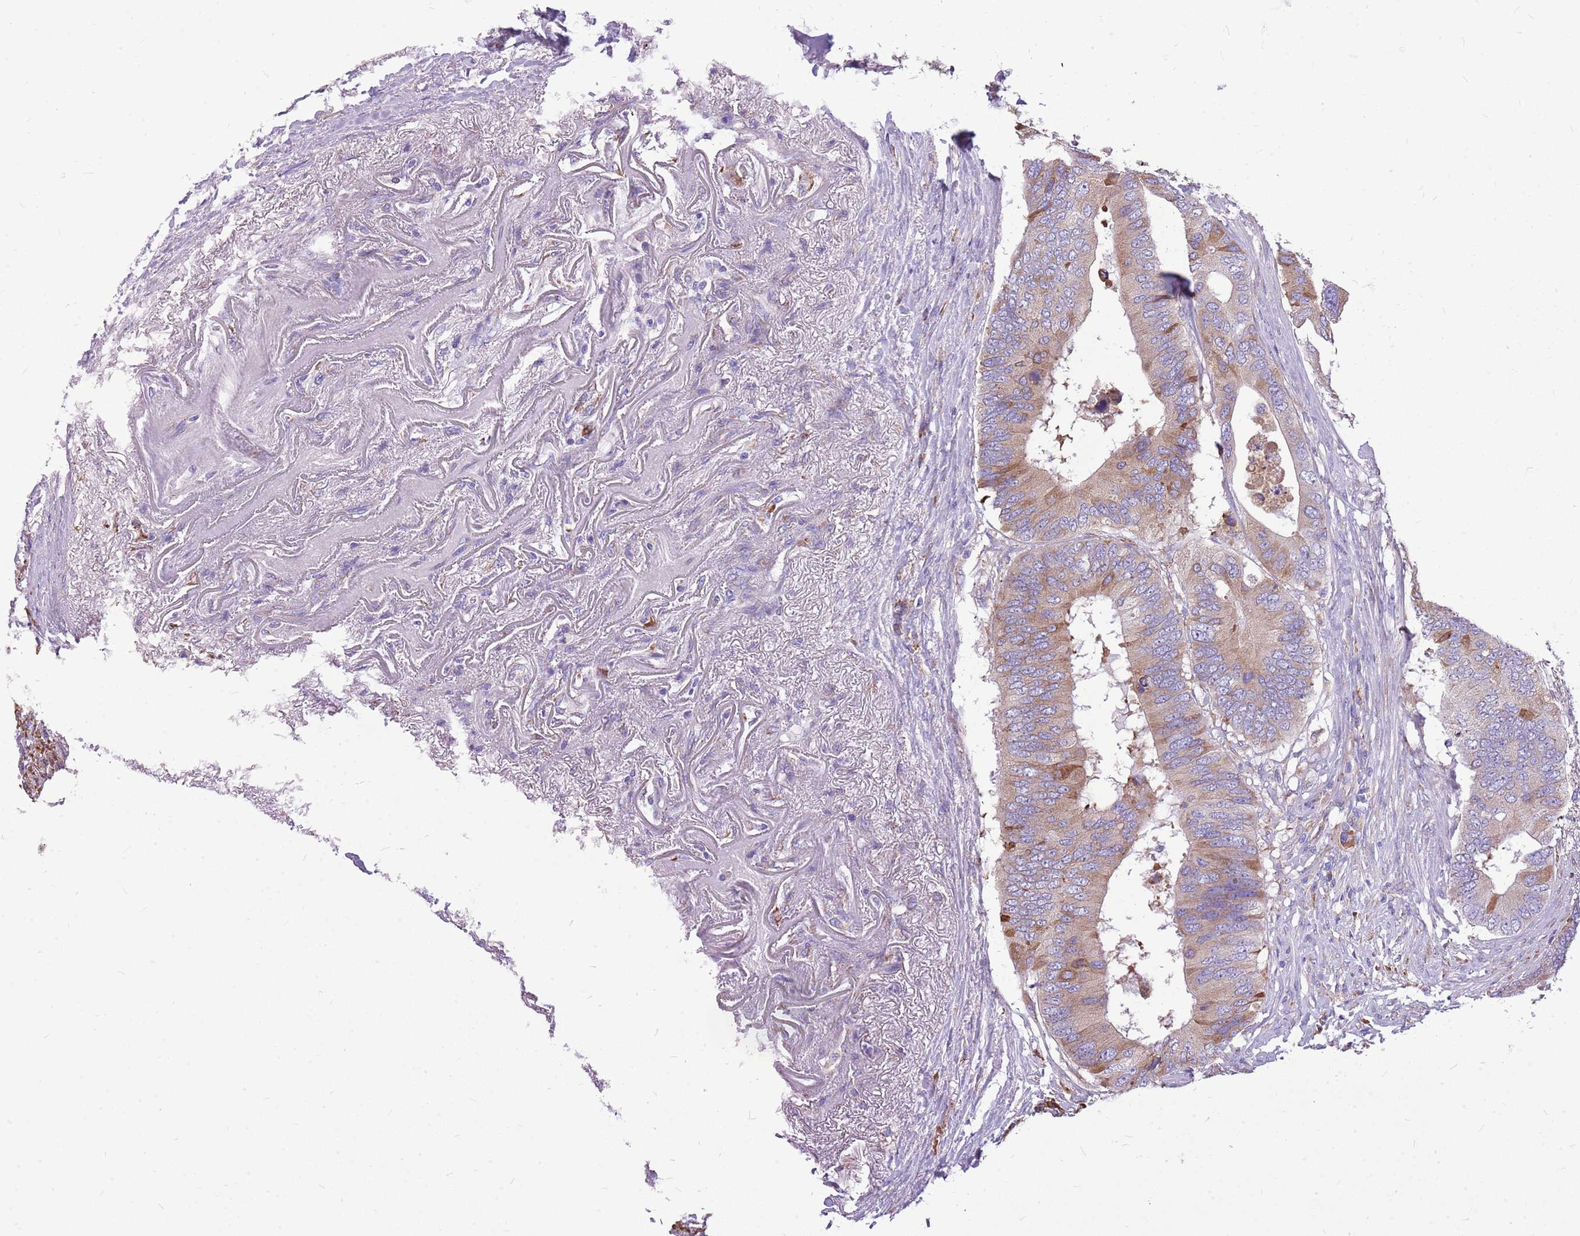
{"staining": {"intensity": "weak", "quantity": "25%-75%", "location": "cytoplasmic/membranous"}, "tissue": "colorectal cancer", "cell_type": "Tumor cells", "image_type": "cancer", "snomed": [{"axis": "morphology", "description": "Adenocarcinoma, NOS"}, {"axis": "topography", "description": "Colon"}], "caption": "A brown stain highlights weak cytoplasmic/membranous positivity of a protein in colorectal cancer tumor cells.", "gene": "KCTD19", "patient": {"sex": "male", "age": 71}}